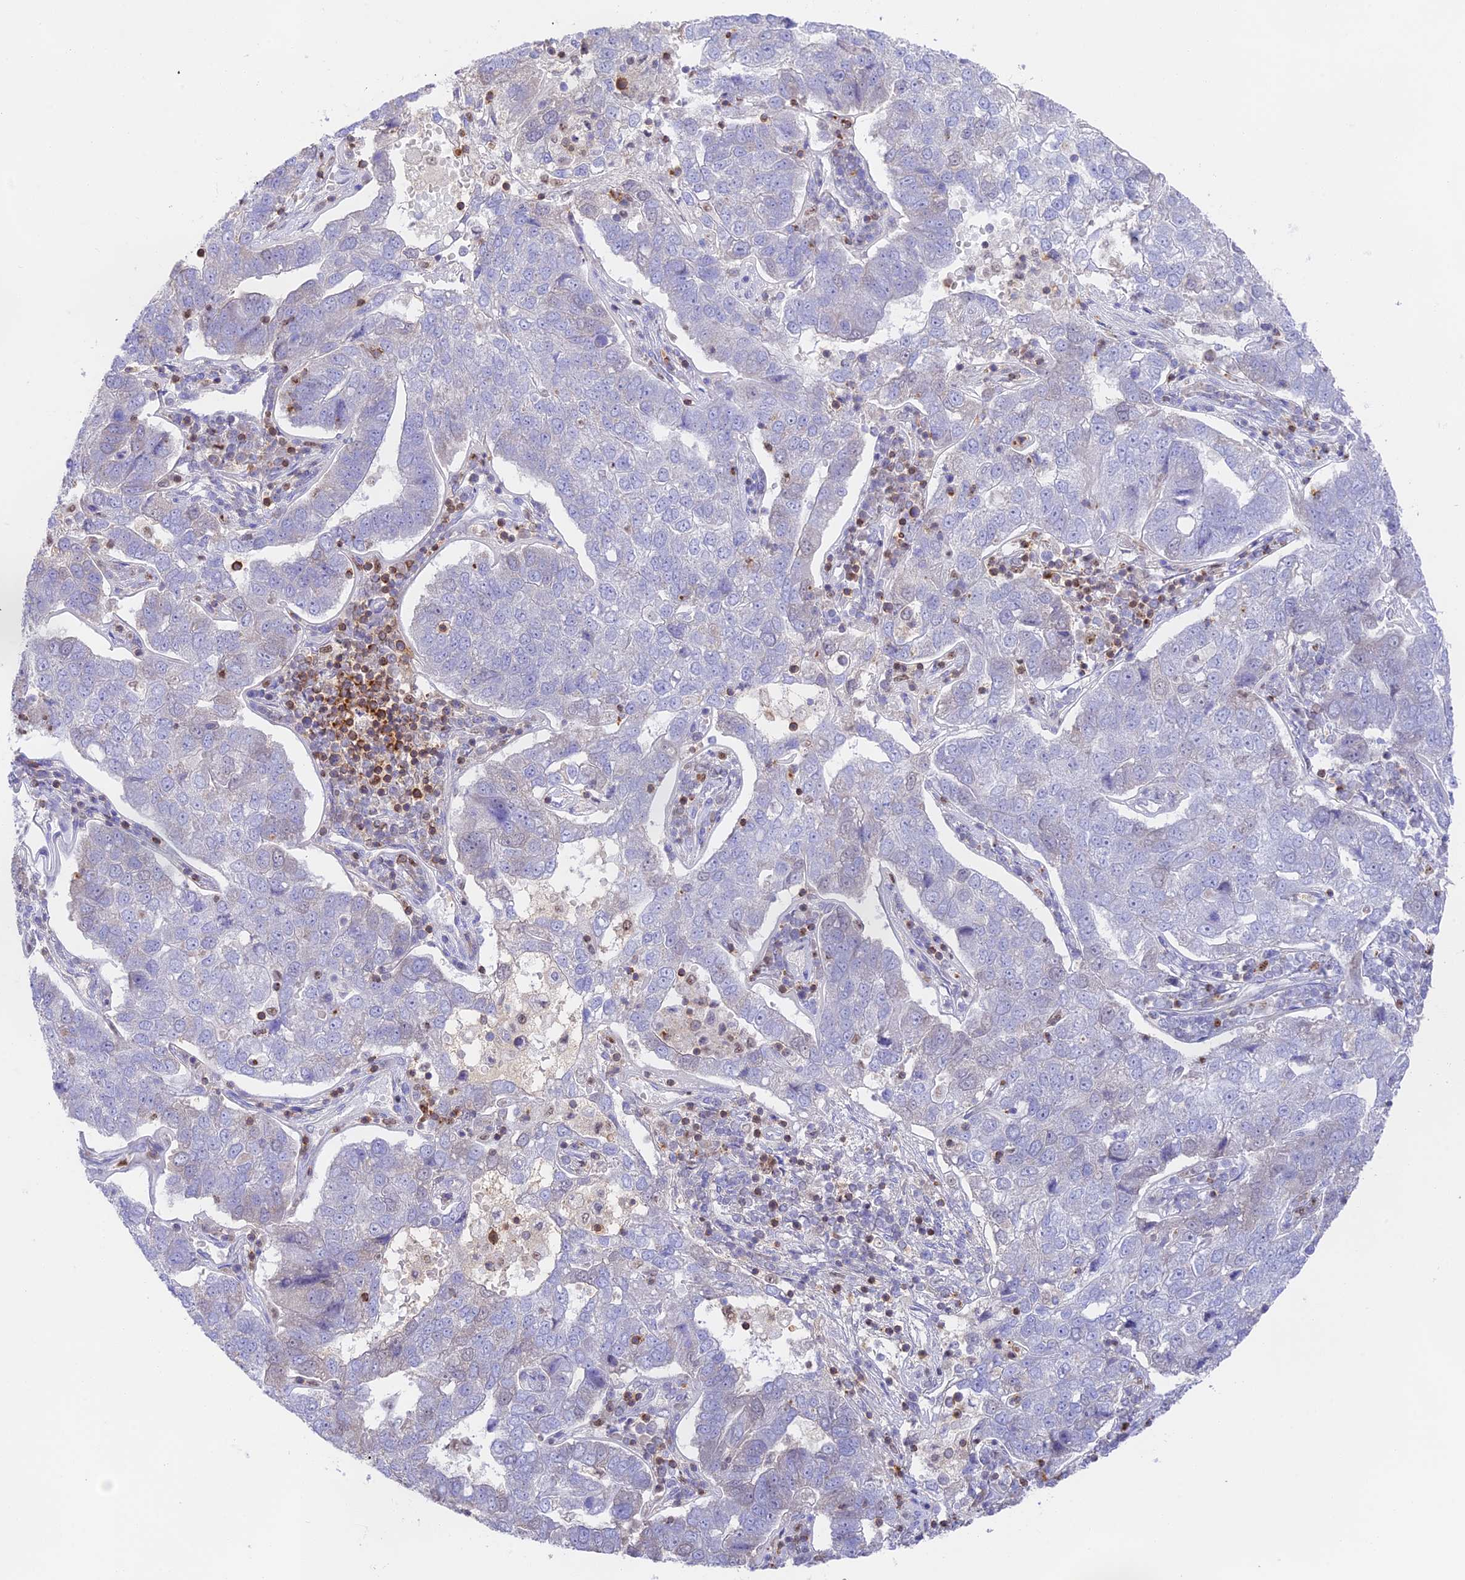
{"staining": {"intensity": "negative", "quantity": "none", "location": "none"}, "tissue": "pancreatic cancer", "cell_type": "Tumor cells", "image_type": "cancer", "snomed": [{"axis": "morphology", "description": "Adenocarcinoma, NOS"}, {"axis": "topography", "description": "Pancreas"}], "caption": "Pancreatic cancer stained for a protein using immunohistochemistry displays no expression tumor cells.", "gene": "DENND1C", "patient": {"sex": "female", "age": 61}}